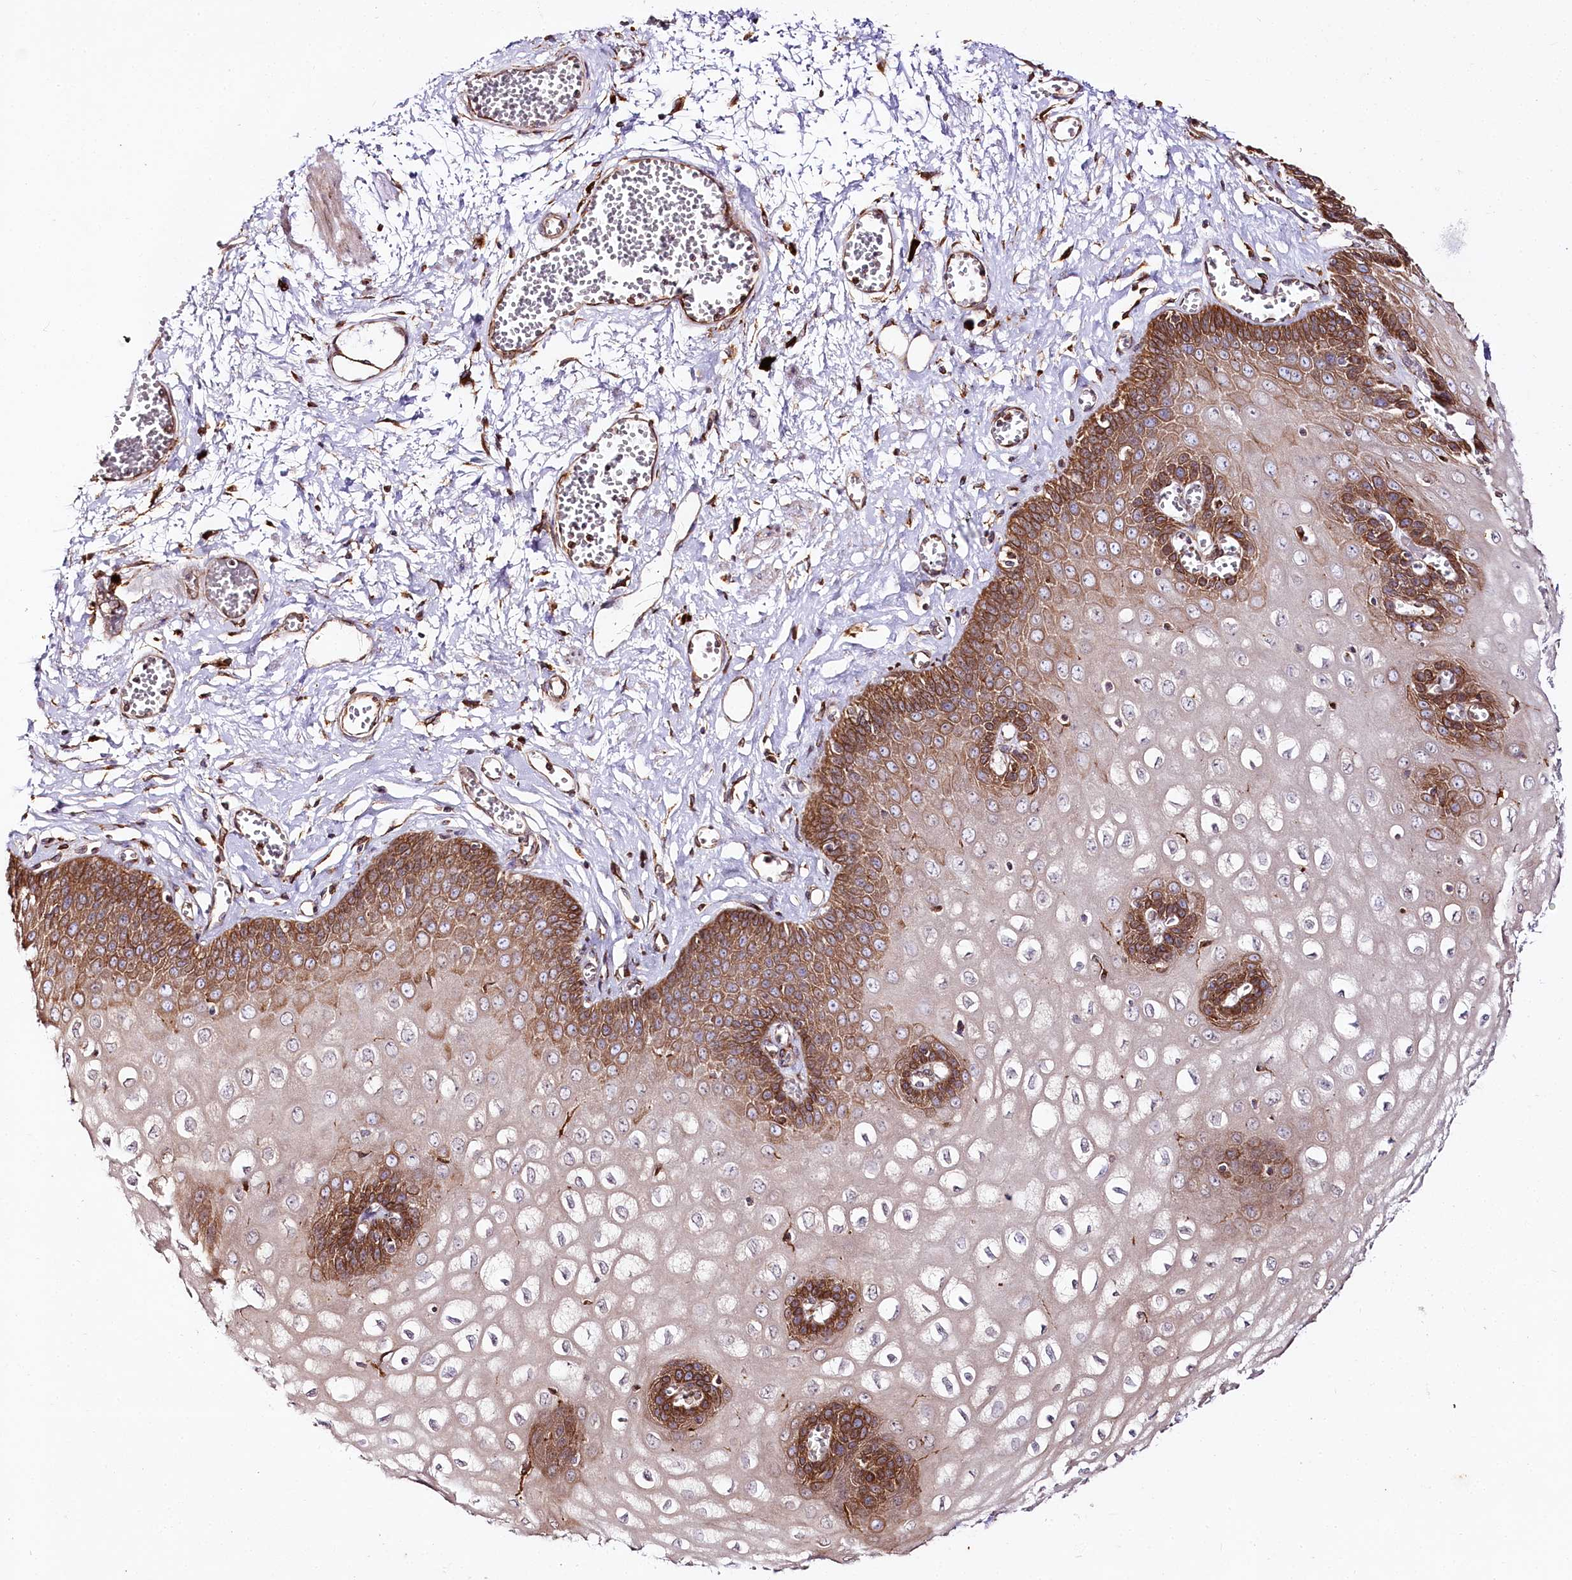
{"staining": {"intensity": "moderate", "quantity": "25%-75%", "location": "cytoplasmic/membranous"}, "tissue": "esophagus", "cell_type": "Squamous epithelial cells", "image_type": "normal", "snomed": [{"axis": "morphology", "description": "Normal tissue, NOS"}, {"axis": "topography", "description": "Esophagus"}], "caption": "IHC image of normal esophagus: esophagus stained using immunohistochemistry (IHC) shows medium levels of moderate protein expression localized specifically in the cytoplasmic/membranous of squamous epithelial cells, appearing as a cytoplasmic/membranous brown color.", "gene": "CNPY2", "patient": {"sex": "male", "age": 60}}